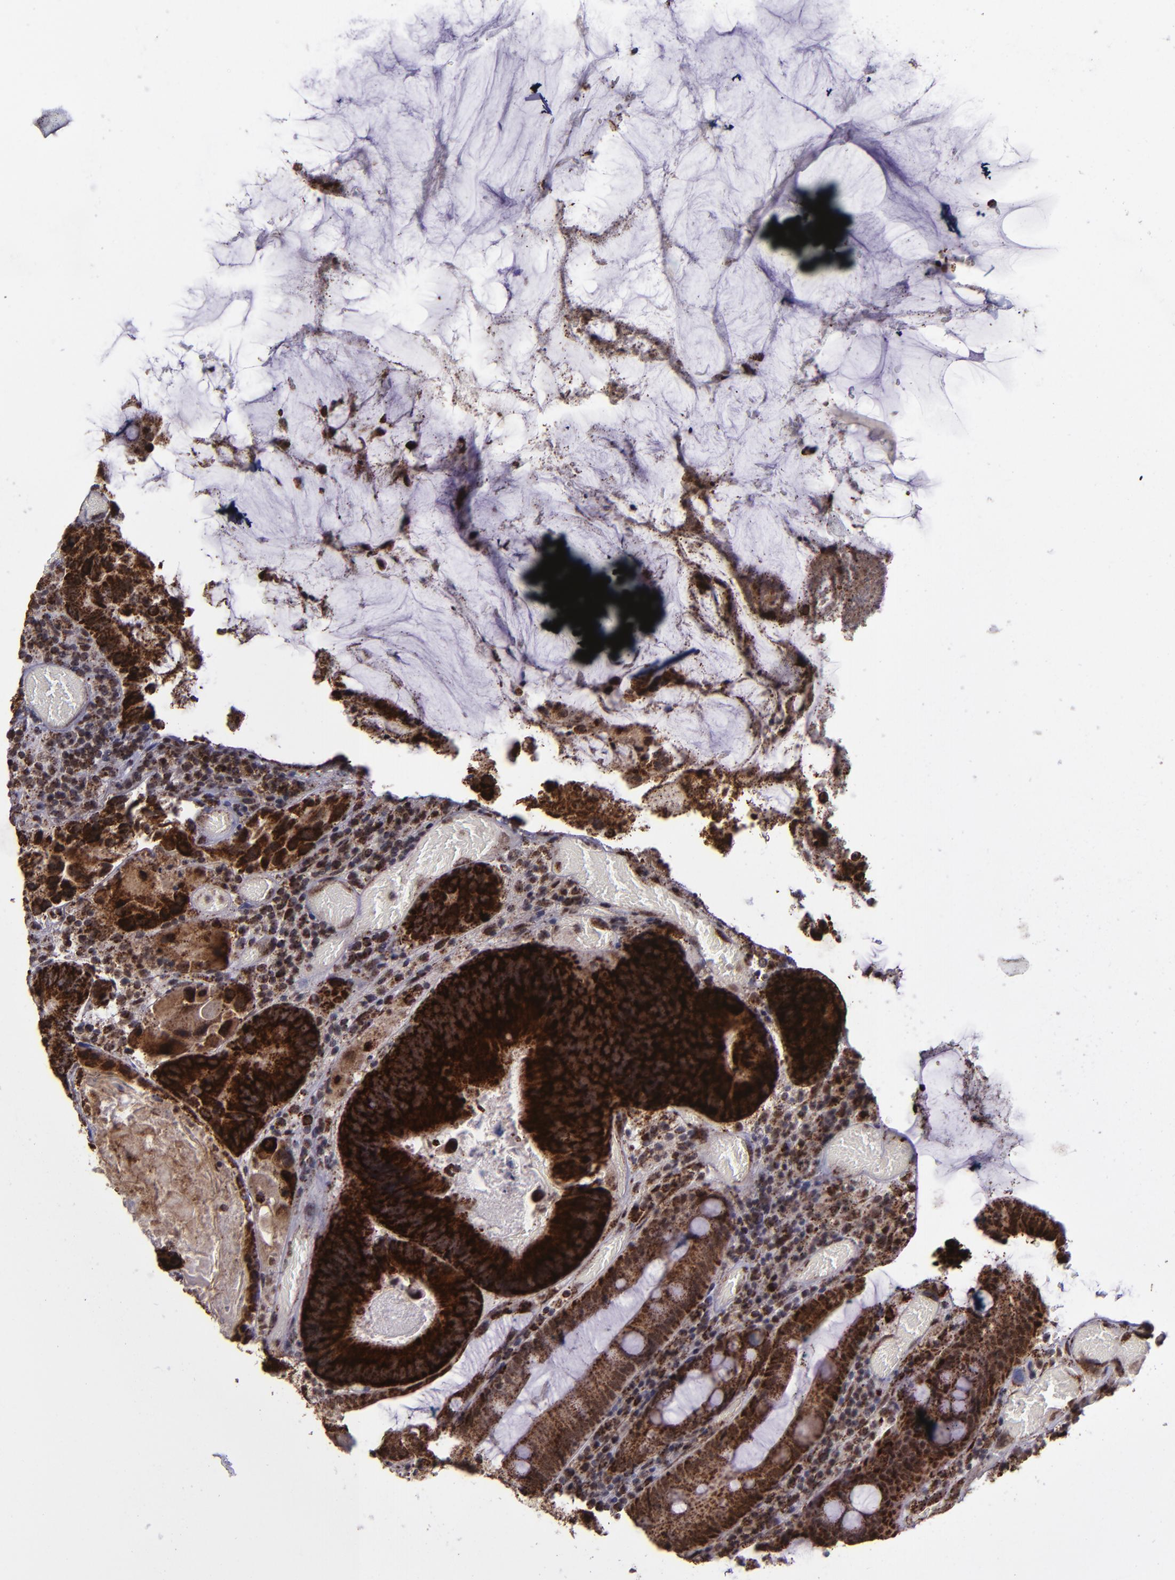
{"staining": {"intensity": "strong", "quantity": ">75%", "location": "cytoplasmic/membranous"}, "tissue": "colorectal cancer", "cell_type": "Tumor cells", "image_type": "cancer", "snomed": [{"axis": "morphology", "description": "Normal tissue, NOS"}, {"axis": "morphology", "description": "Adenocarcinoma, NOS"}, {"axis": "topography", "description": "Colon"}], "caption": "Immunohistochemical staining of human adenocarcinoma (colorectal) demonstrates strong cytoplasmic/membranous protein positivity in approximately >75% of tumor cells. Using DAB (brown) and hematoxylin (blue) stains, captured at high magnification using brightfield microscopy.", "gene": "LONP1", "patient": {"sex": "female", "age": 78}}